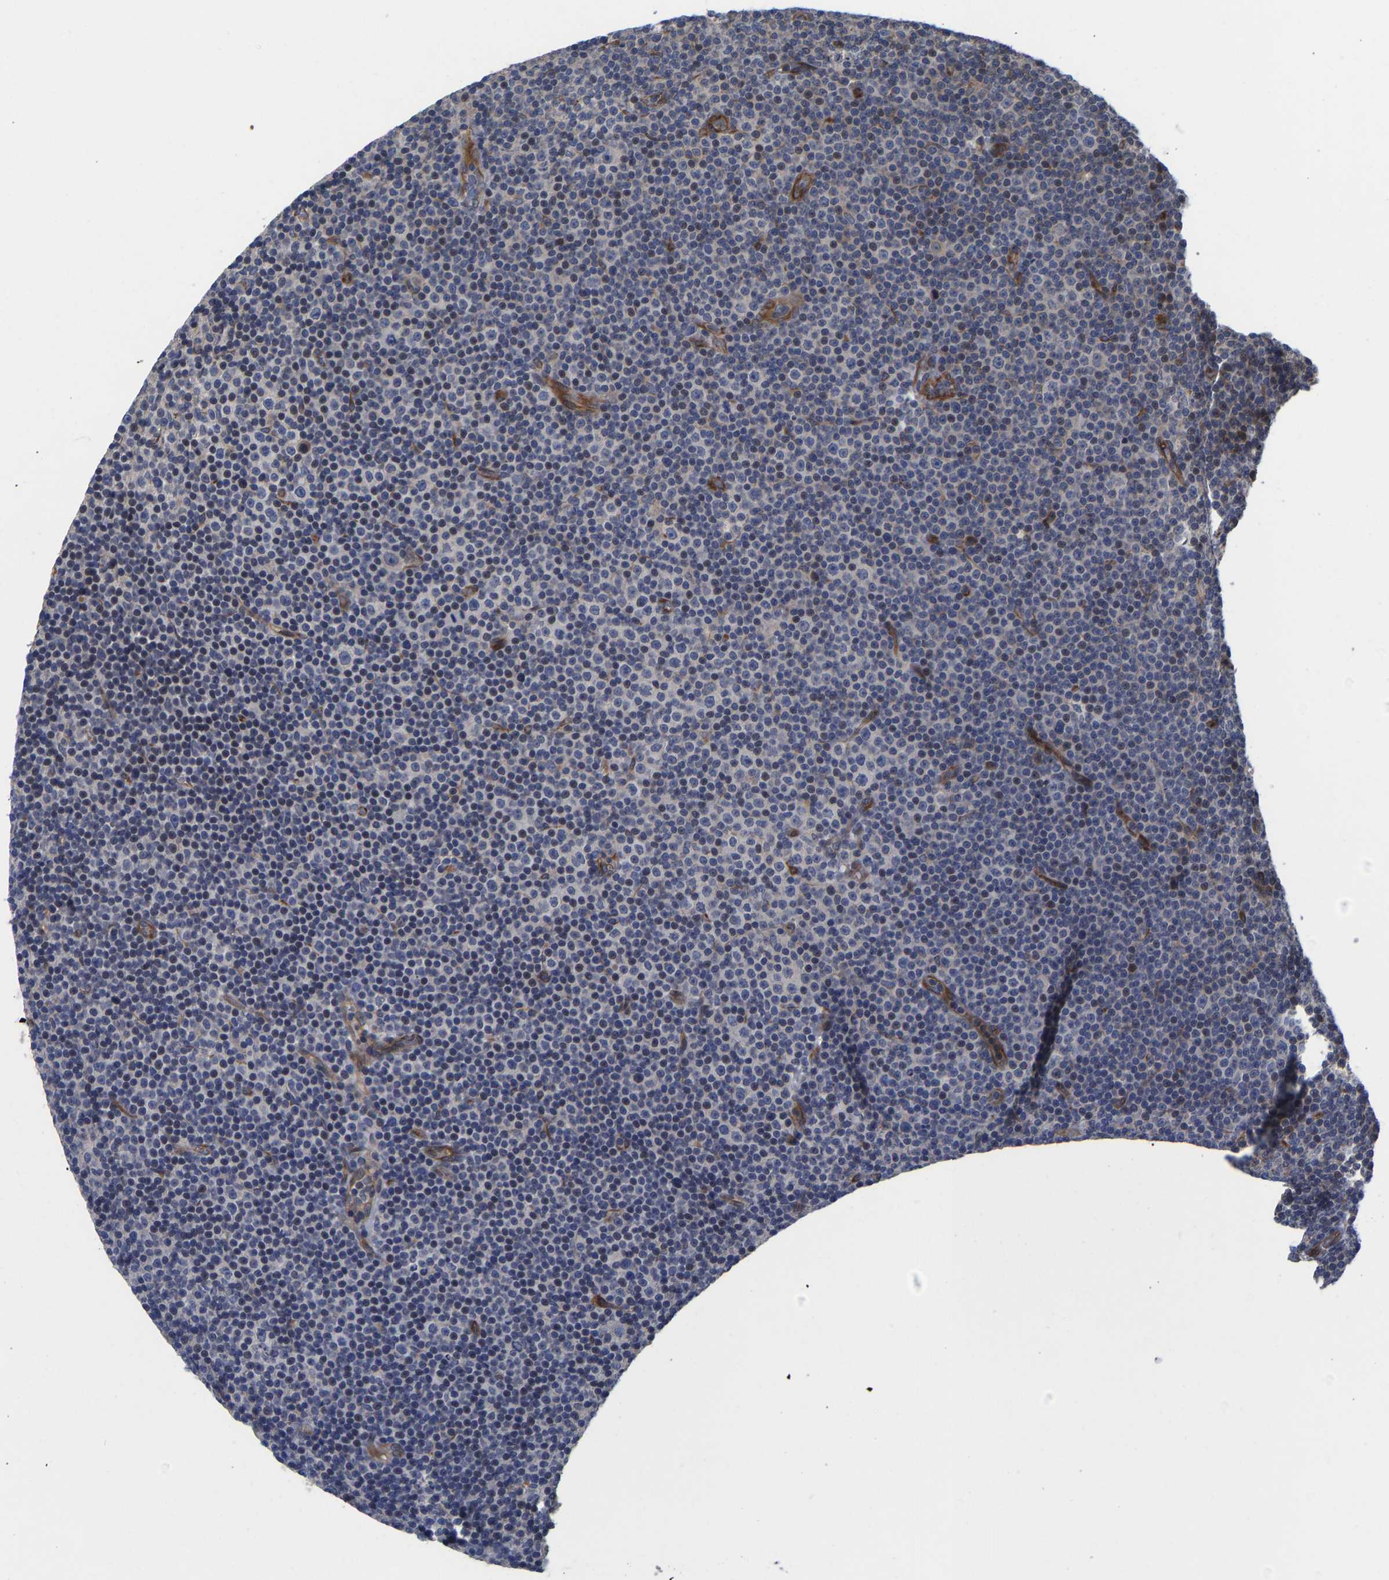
{"staining": {"intensity": "negative", "quantity": "none", "location": "none"}, "tissue": "lymphoma", "cell_type": "Tumor cells", "image_type": "cancer", "snomed": [{"axis": "morphology", "description": "Malignant lymphoma, non-Hodgkin's type, Low grade"}, {"axis": "topography", "description": "Lymph node"}], "caption": "The micrograph reveals no significant positivity in tumor cells of lymphoma.", "gene": "FRRS1", "patient": {"sex": "female", "age": 67}}